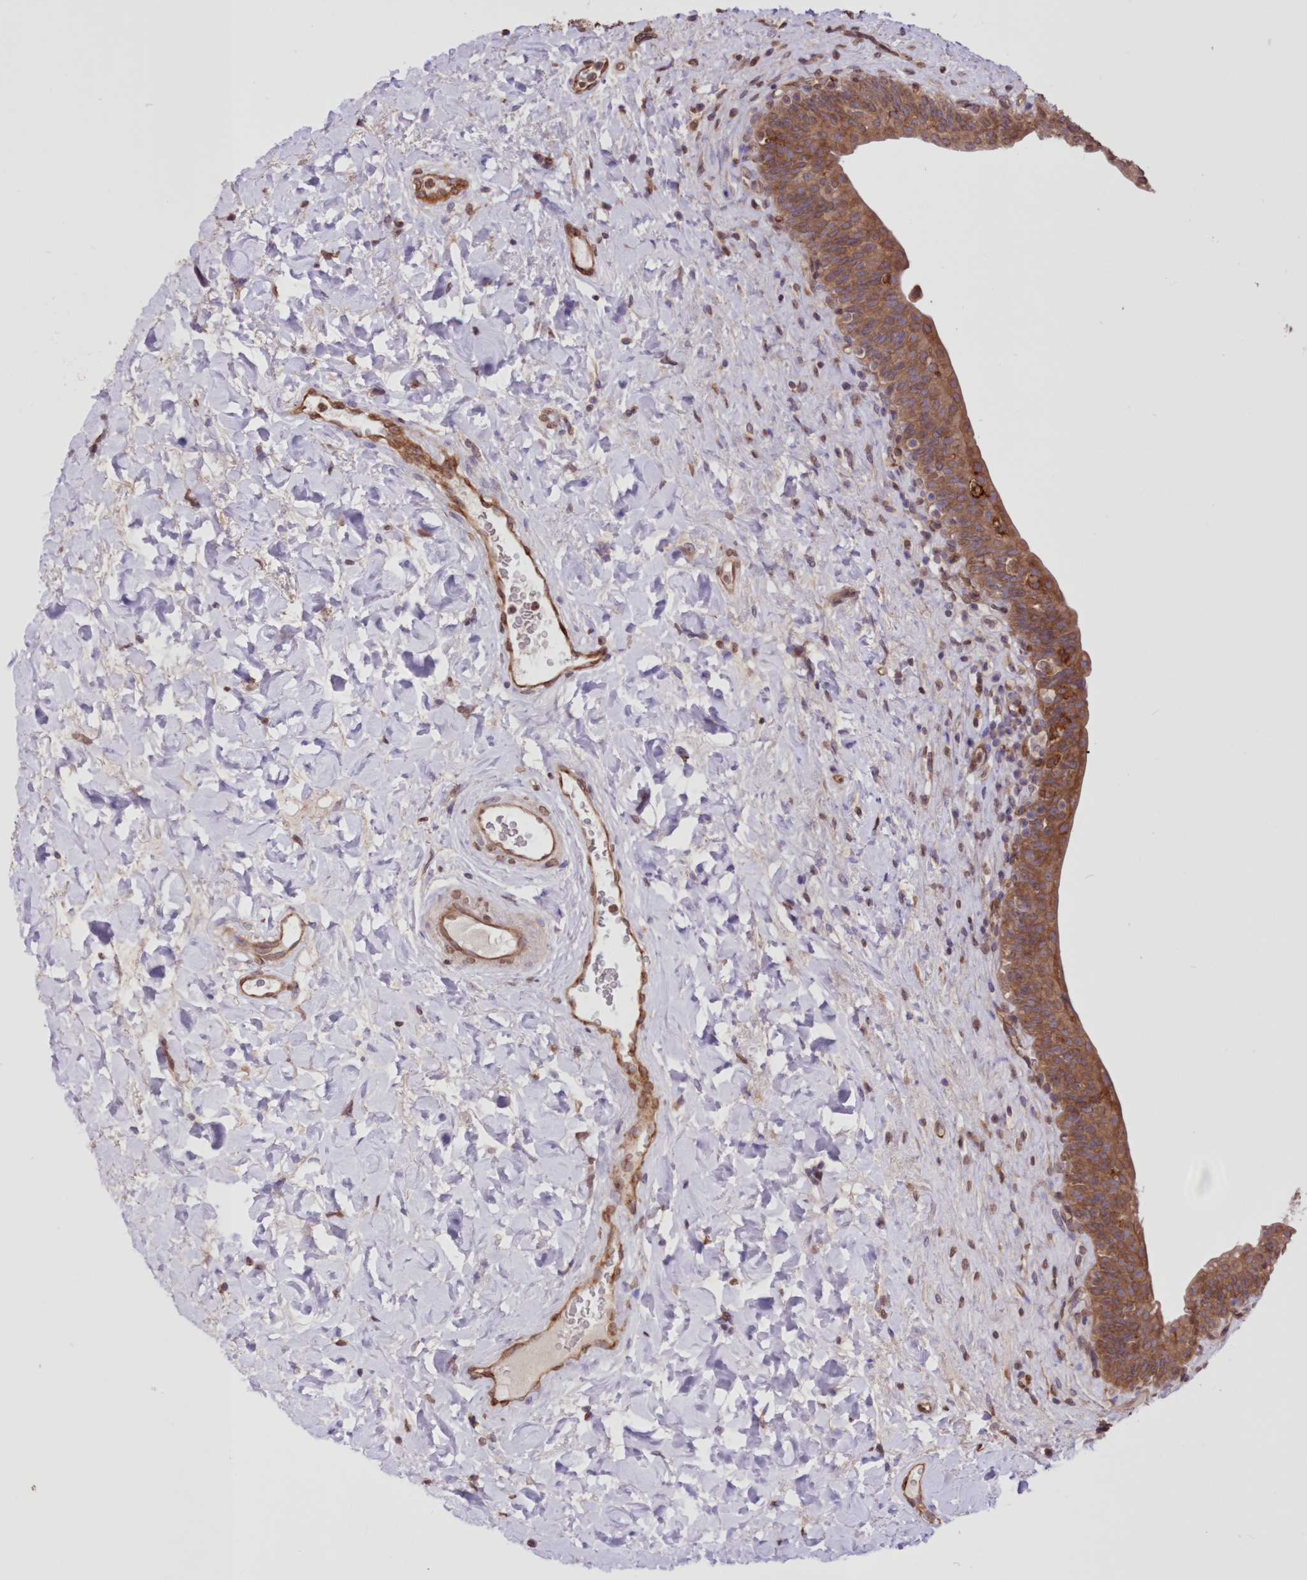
{"staining": {"intensity": "moderate", "quantity": ">75%", "location": "cytoplasmic/membranous"}, "tissue": "urinary bladder", "cell_type": "Urothelial cells", "image_type": "normal", "snomed": [{"axis": "morphology", "description": "Normal tissue, NOS"}, {"axis": "topography", "description": "Urinary bladder"}], "caption": "The photomicrograph displays immunohistochemical staining of benign urinary bladder. There is moderate cytoplasmic/membranous expression is appreciated in approximately >75% of urothelial cells. The staining is performed using DAB brown chromogen to label protein expression. The nuclei are counter-stained blue using hematoxylin.", "gene": "FCHO2", "patient": {"sex": "male", "age": 83}}